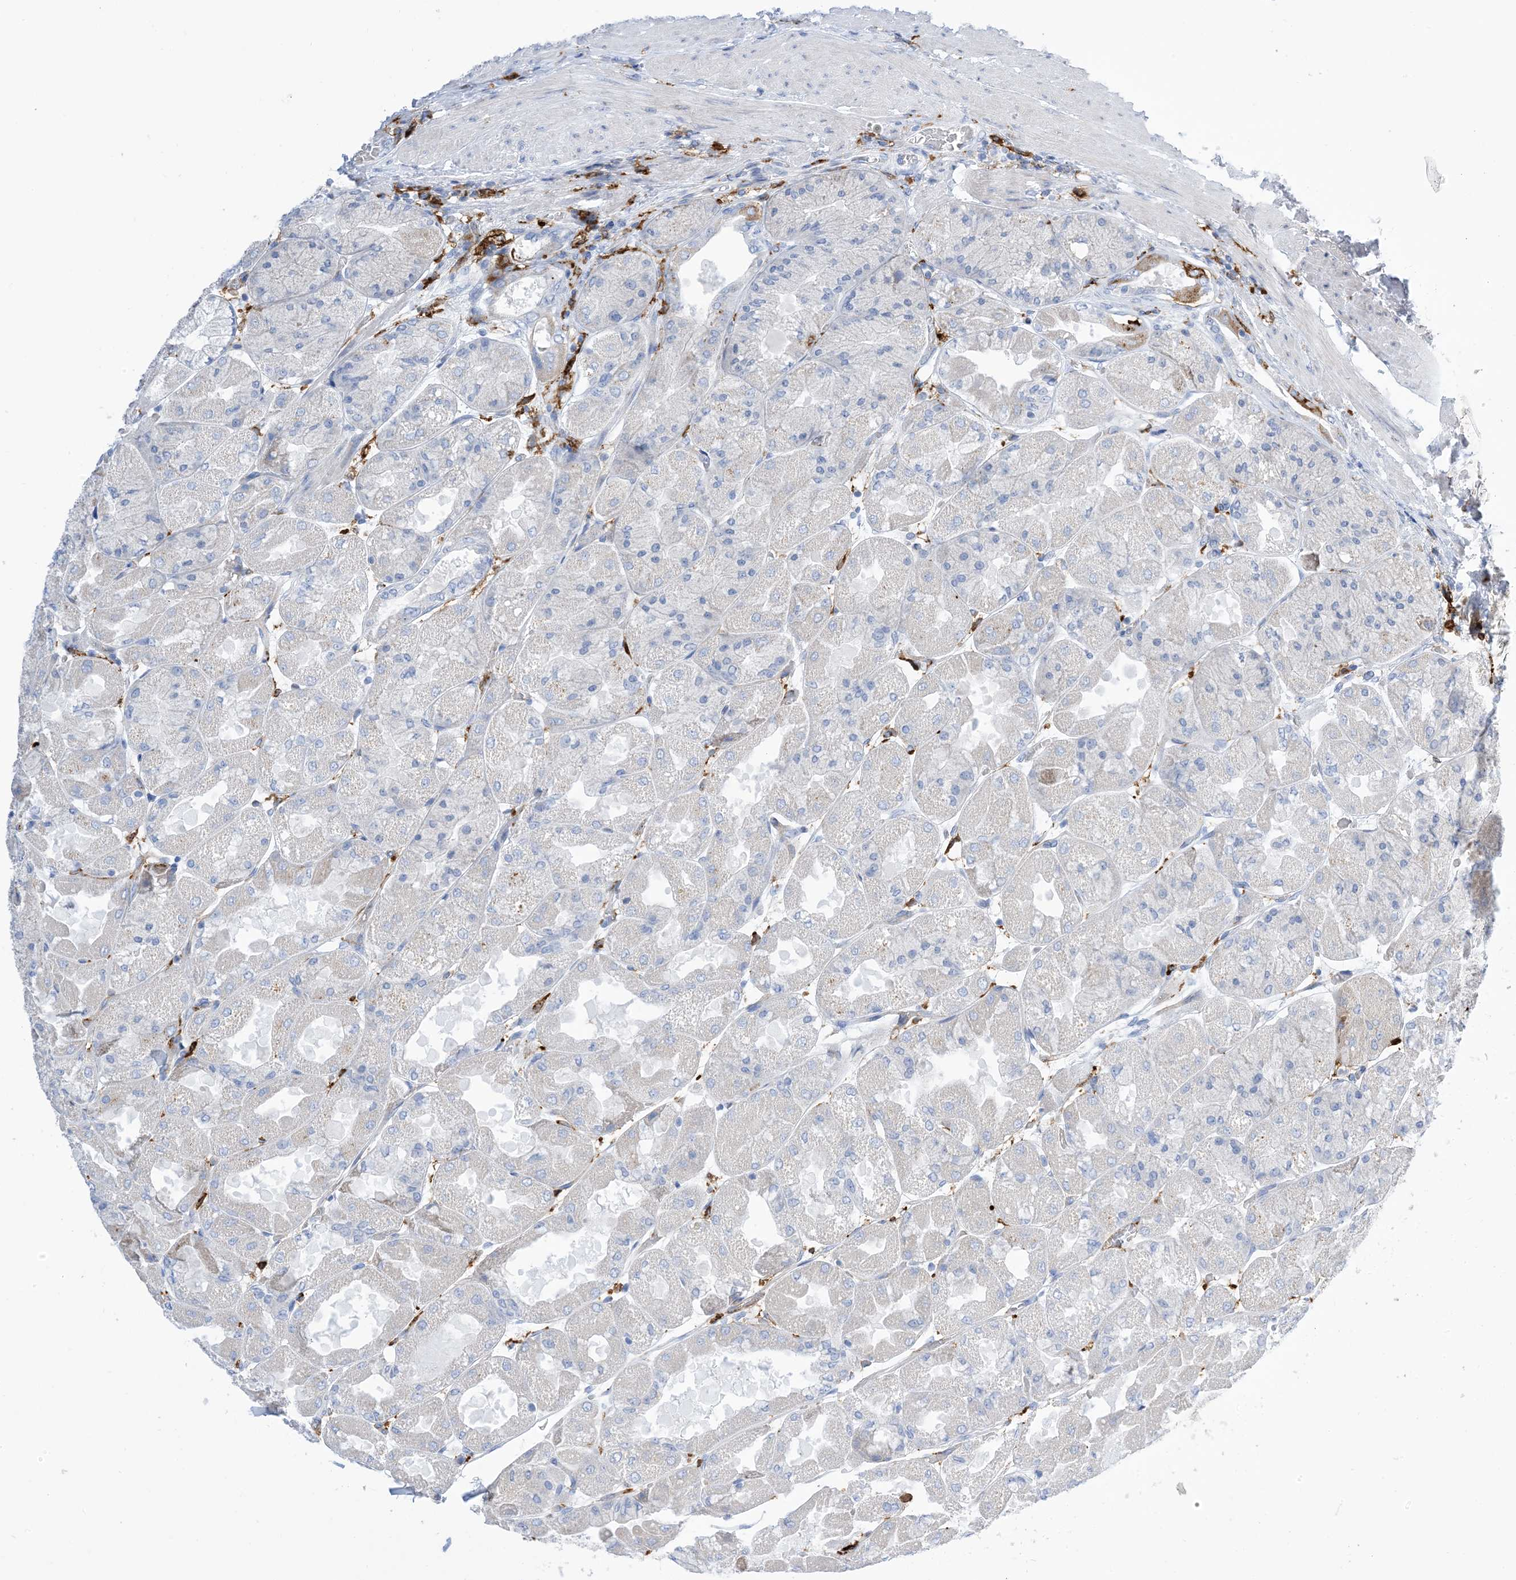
{"staining": {"intensity": "negative", "quantity": "none", "location": "none"}, "tissue": "stomach", "cell_type": "Glandular cells", "image_type": "normal", "snomed": [{"axis": "morphology", "description": "Normal tissue, NOS"}, {"axis": "topography", "description": "Stomach"}], "caption": "Glandular cells show no significant expression in benign stomach. Nuclei are stained in blue.", "gene": "DPH3", "patient": {"sex": "female", "age": 61}}